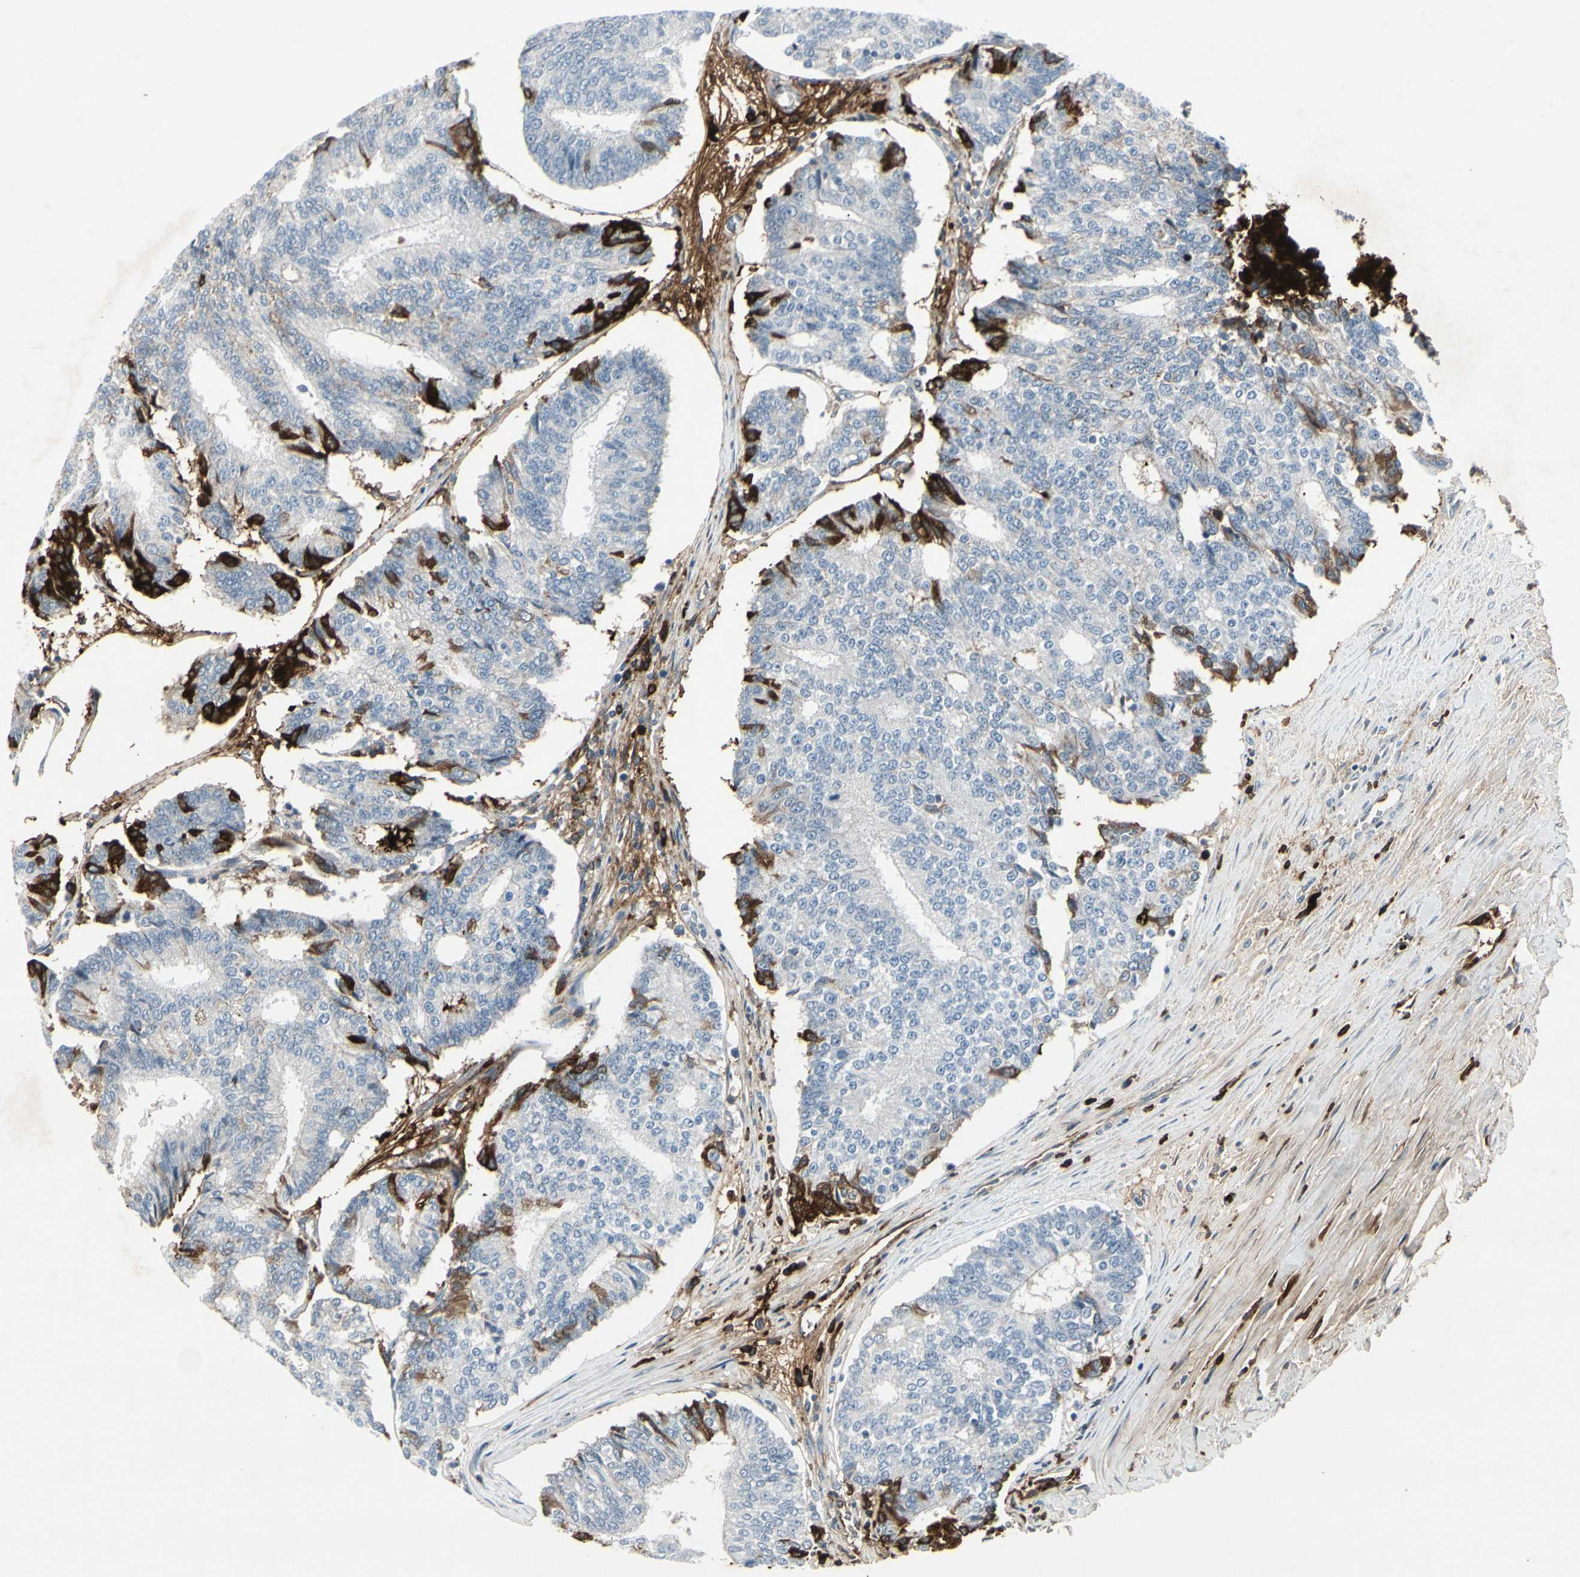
{"staining": {"intensity": "strong", "quantity": "<25%", "location": "cytoplasmic/membranous"}, "tissue": "prostate cancer", "cell_type": "Tumor cells", "image_type": "cancer", "snomed": [{"axis": "morphology", "description": "Adenocarcinoma, High grade"}, {"axis": "topography", "description": "Prostate"}], "caption": "IHC staining of prostate high-grade adenocarcinoma, which shows medium levels of strong cytoplasmic/membranous staining in approximately <25% of tumor cells indicating strong cytoplasmic/membranous protein expression. The staining was performed using DAB (brown) for protein detection and nuclei were counterstained in hematoxylin (blue).", "gene": "IGHM", "patient": {"sex": "male", "age": 55}}